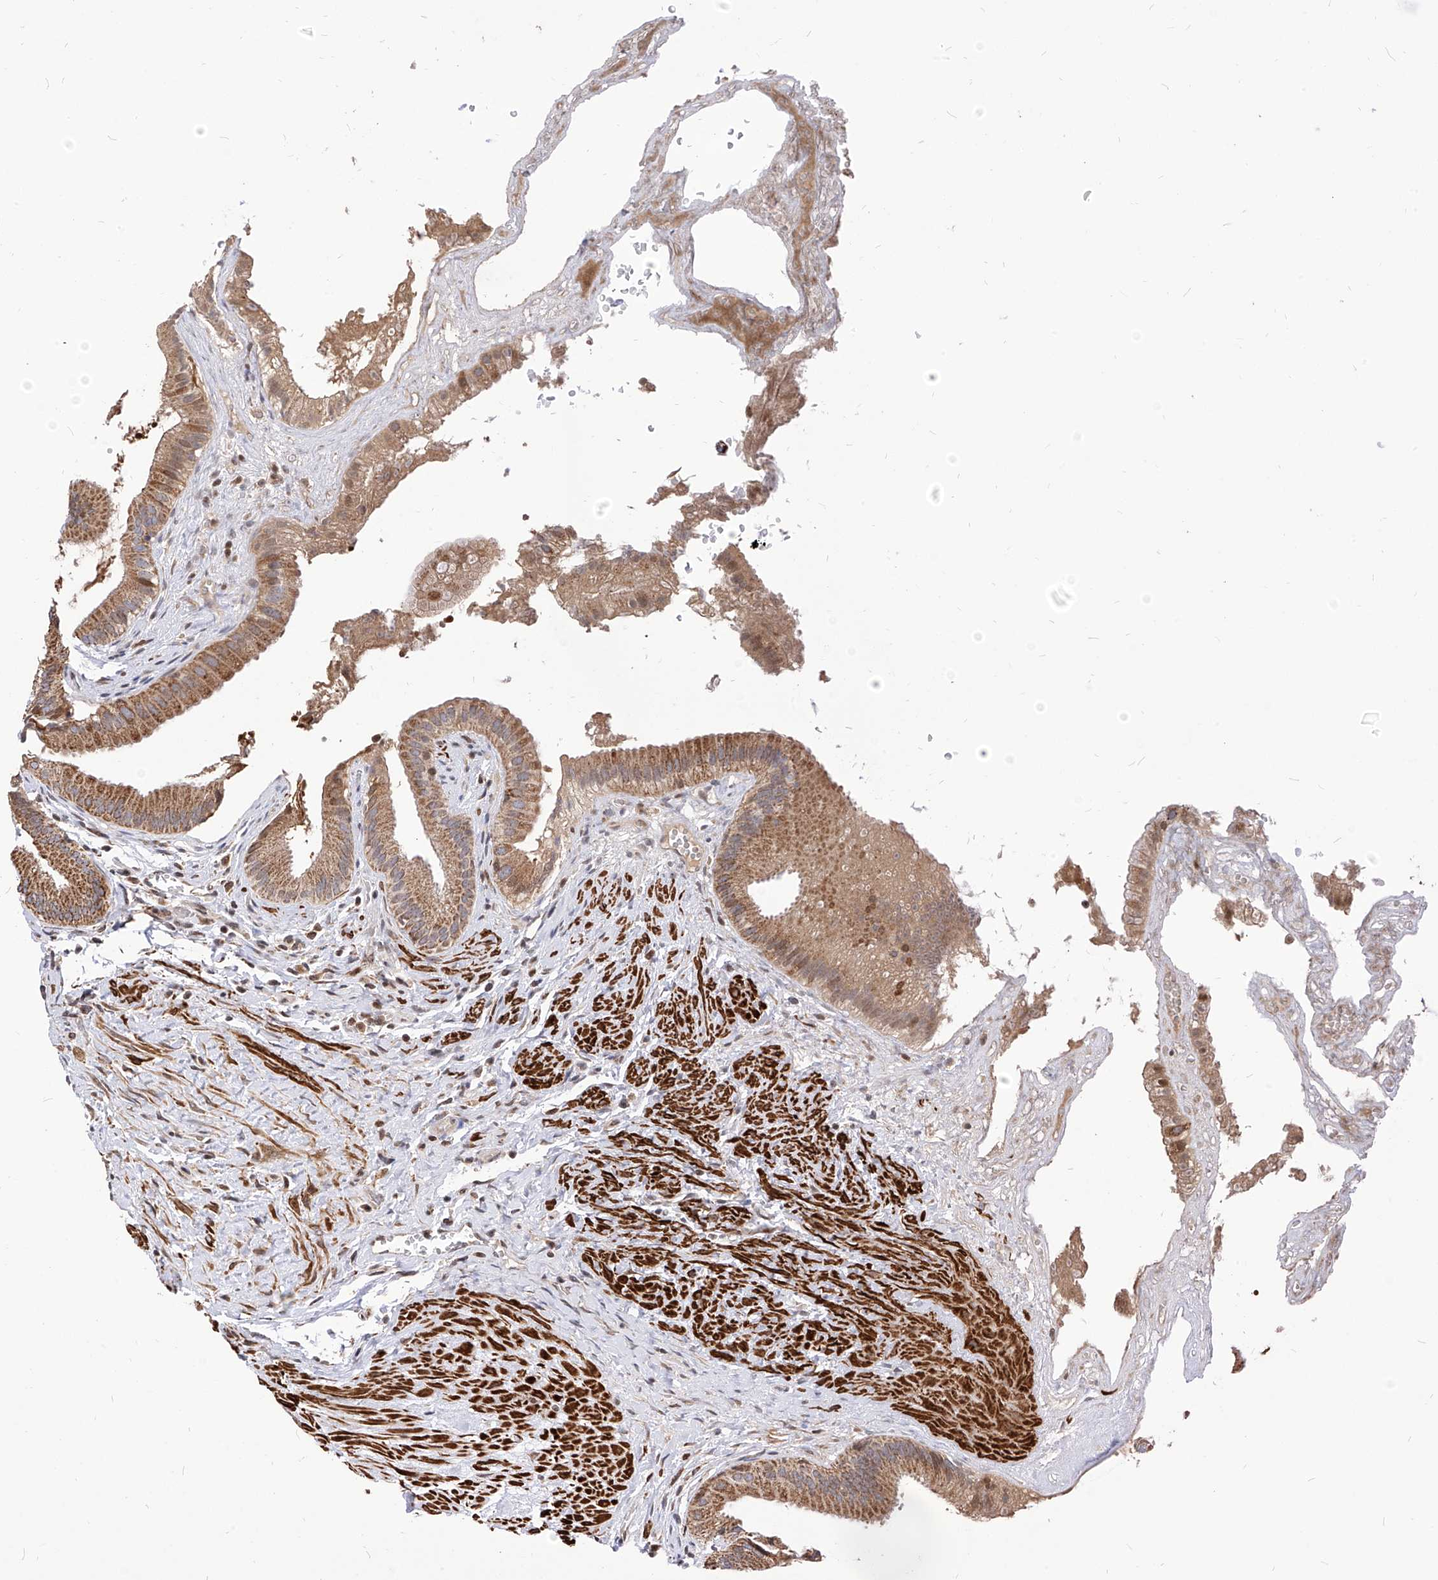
{"staining": {"intensity": "moderate", "quantity": ">75%", "location": "cytoplasmic/membranous"}, "tissue": "gallbladder", "cell_type": "Glandular cells", "image_type": "normal", "snomed": [{"axis": "morphology", "description": "Normal tissue, NOS"}, {"axis": "topography", "description": "Gallbladder"}], "caption": "Immunohistochemical staining of normal gallbladder displays medium levels of moderate cytoplasmic/membranous staining in about >75% of glandular cells.", "gene": "TTLL8", "patient": {"sex": "male", "age": 55}}